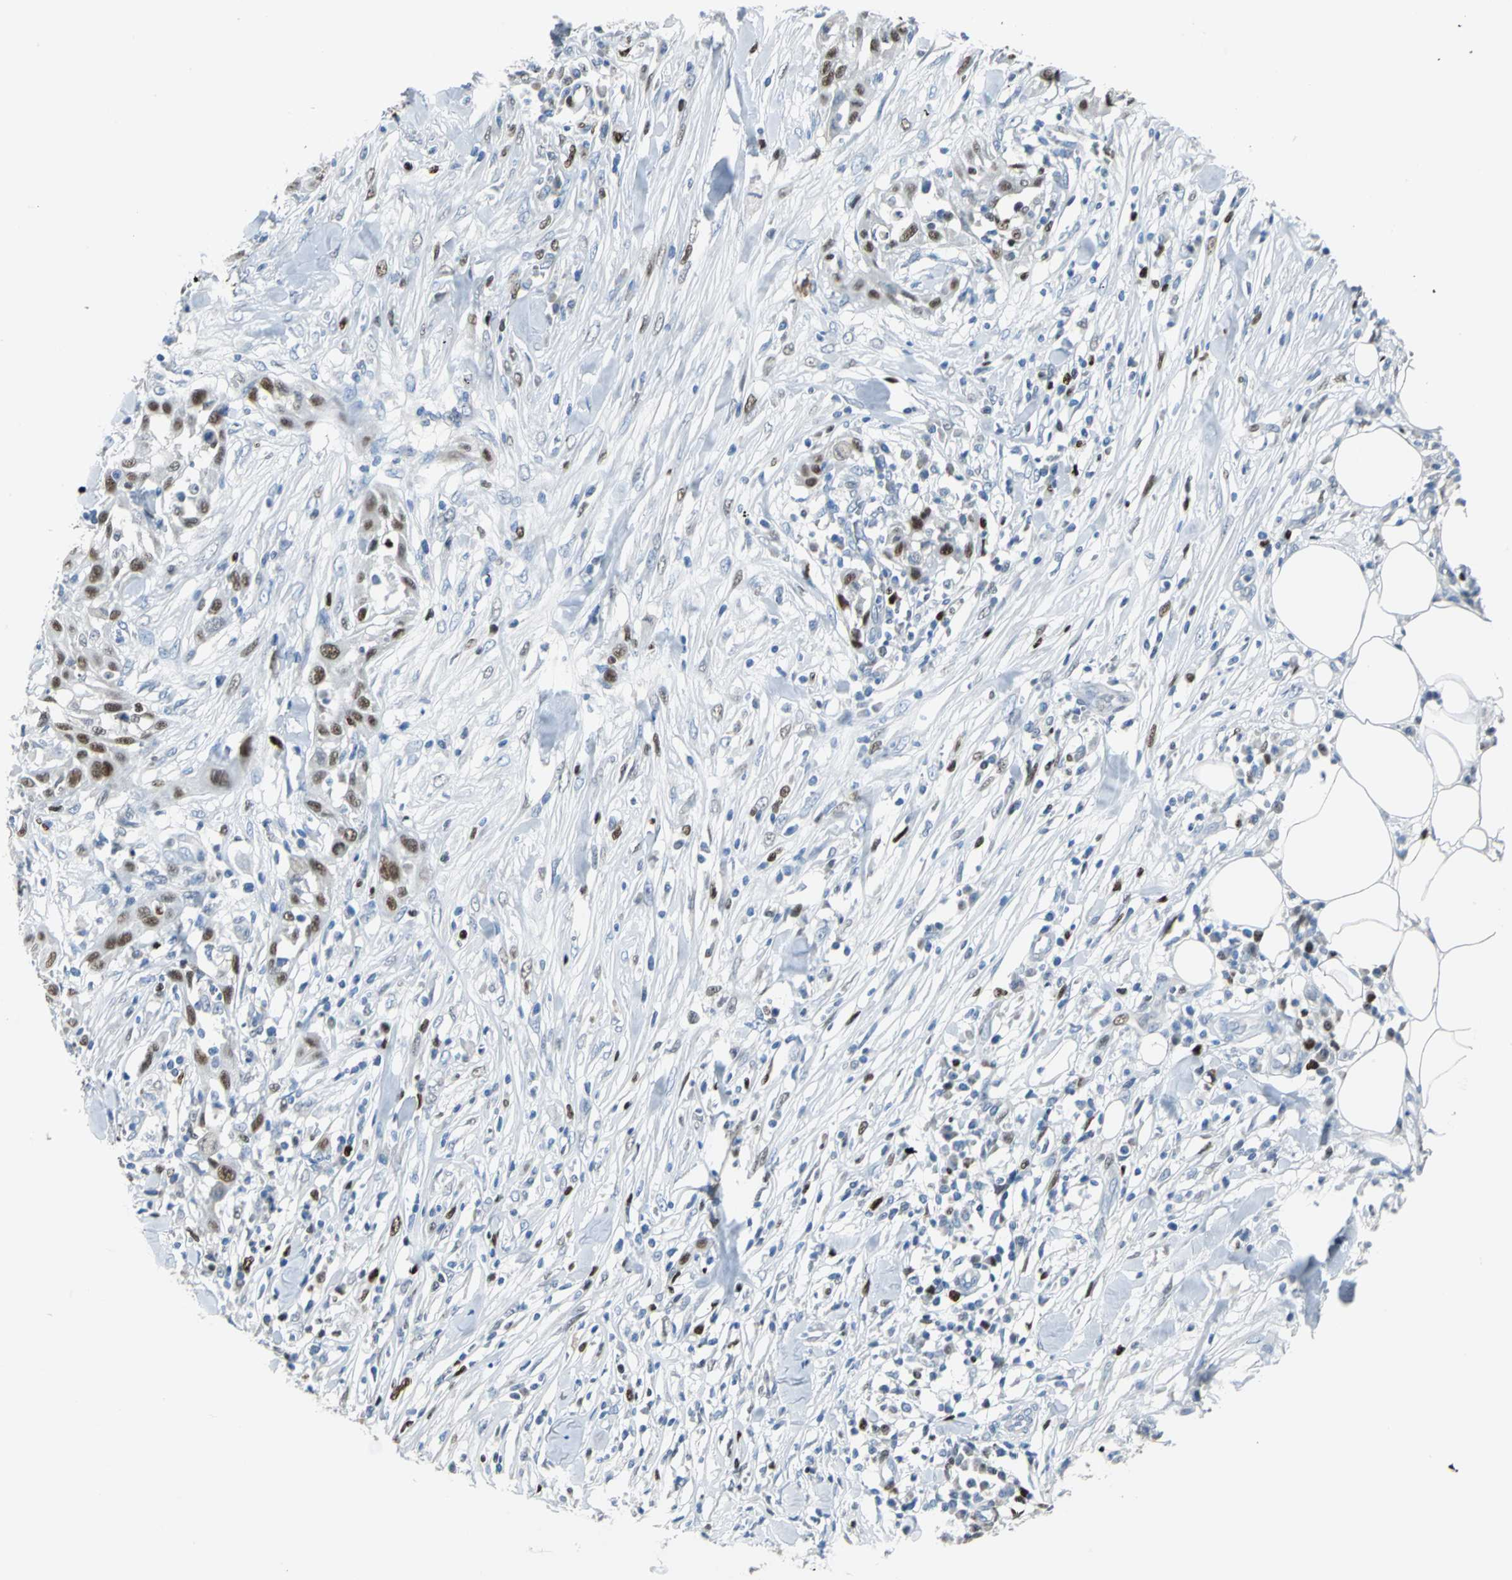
{"staining": {"intensity": "strong", "quantity": ">75%", "location": "nuclear"}, "tissue": "skin cancer", "cell_type": "Tumor cells", "image_type": "cancer", "snomed": [{"axis": "morphology", "description": "Squamous cell carcinoma, NOS"}, {"axis": "topography", "description": "Skin"}], "caption": "Immunohistochemical staining of human squamous cell carcinoma (skin) exhibits high levels of strong nuclear protein staining in about >75% of tumor cells.", "gene": "MCM4", "patient": {"sex": "male", "age": 24}}